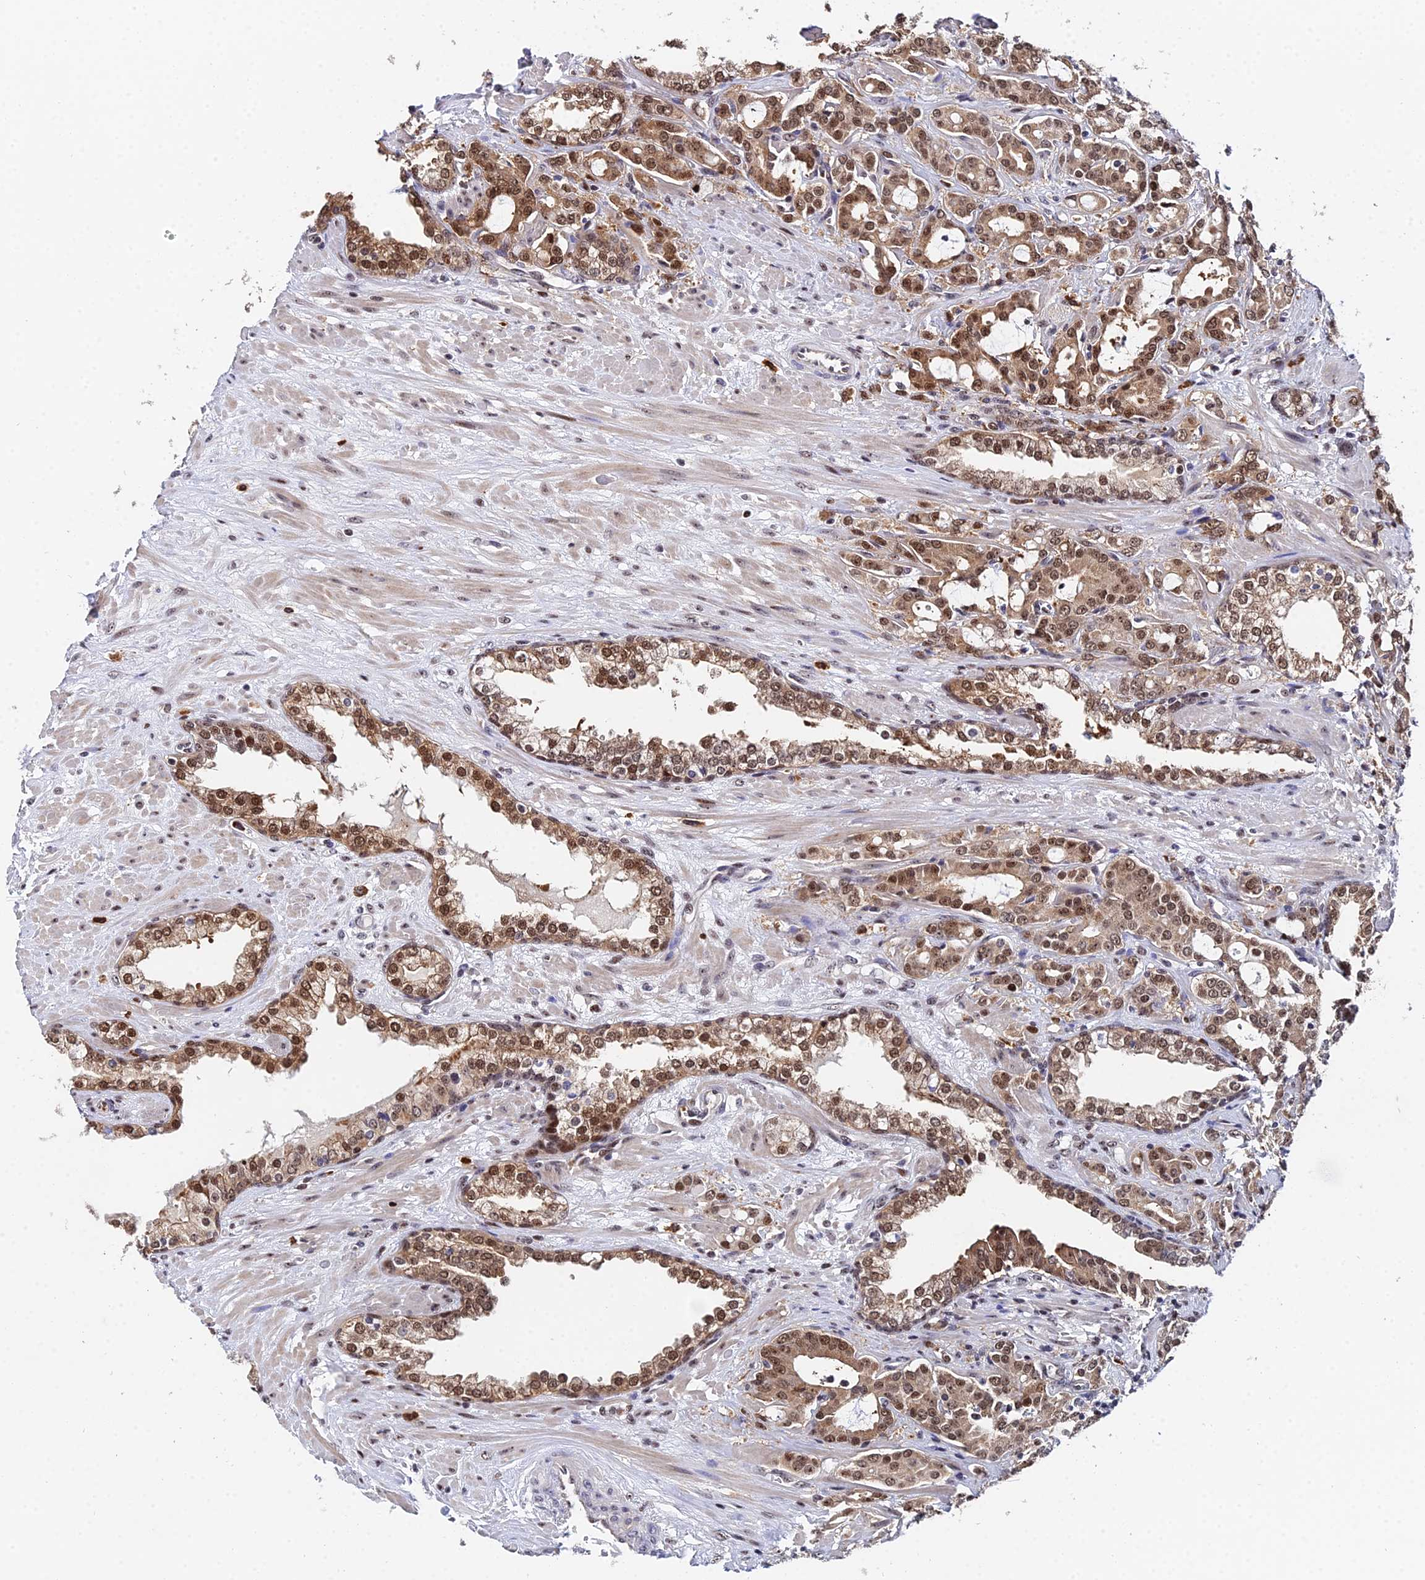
{"staining": {"intensity": "moderate", "quantity": ">75%", "location": "cytoplasmic/membranous,nuclear"}, "tissue": "prostate cancer", "cell_type": "Tumor cells", "image_type": "cancer", "snomed": [{"axis": "morphology", "description": "Adenocarcinoma, High grade"}, {"axis": "topography", "description": "Prostate"}], "caption": "This histopathology image demonstrates immunohistochemistry (IHC) staining of human prostate adenocarcinoma (high-grade), with medium moderate cytoplasmic/membranous and nuclear expression in about >75% of tumor cells.", "gene": "TIFA", "patient": {"sex": "male", "age": 72}}